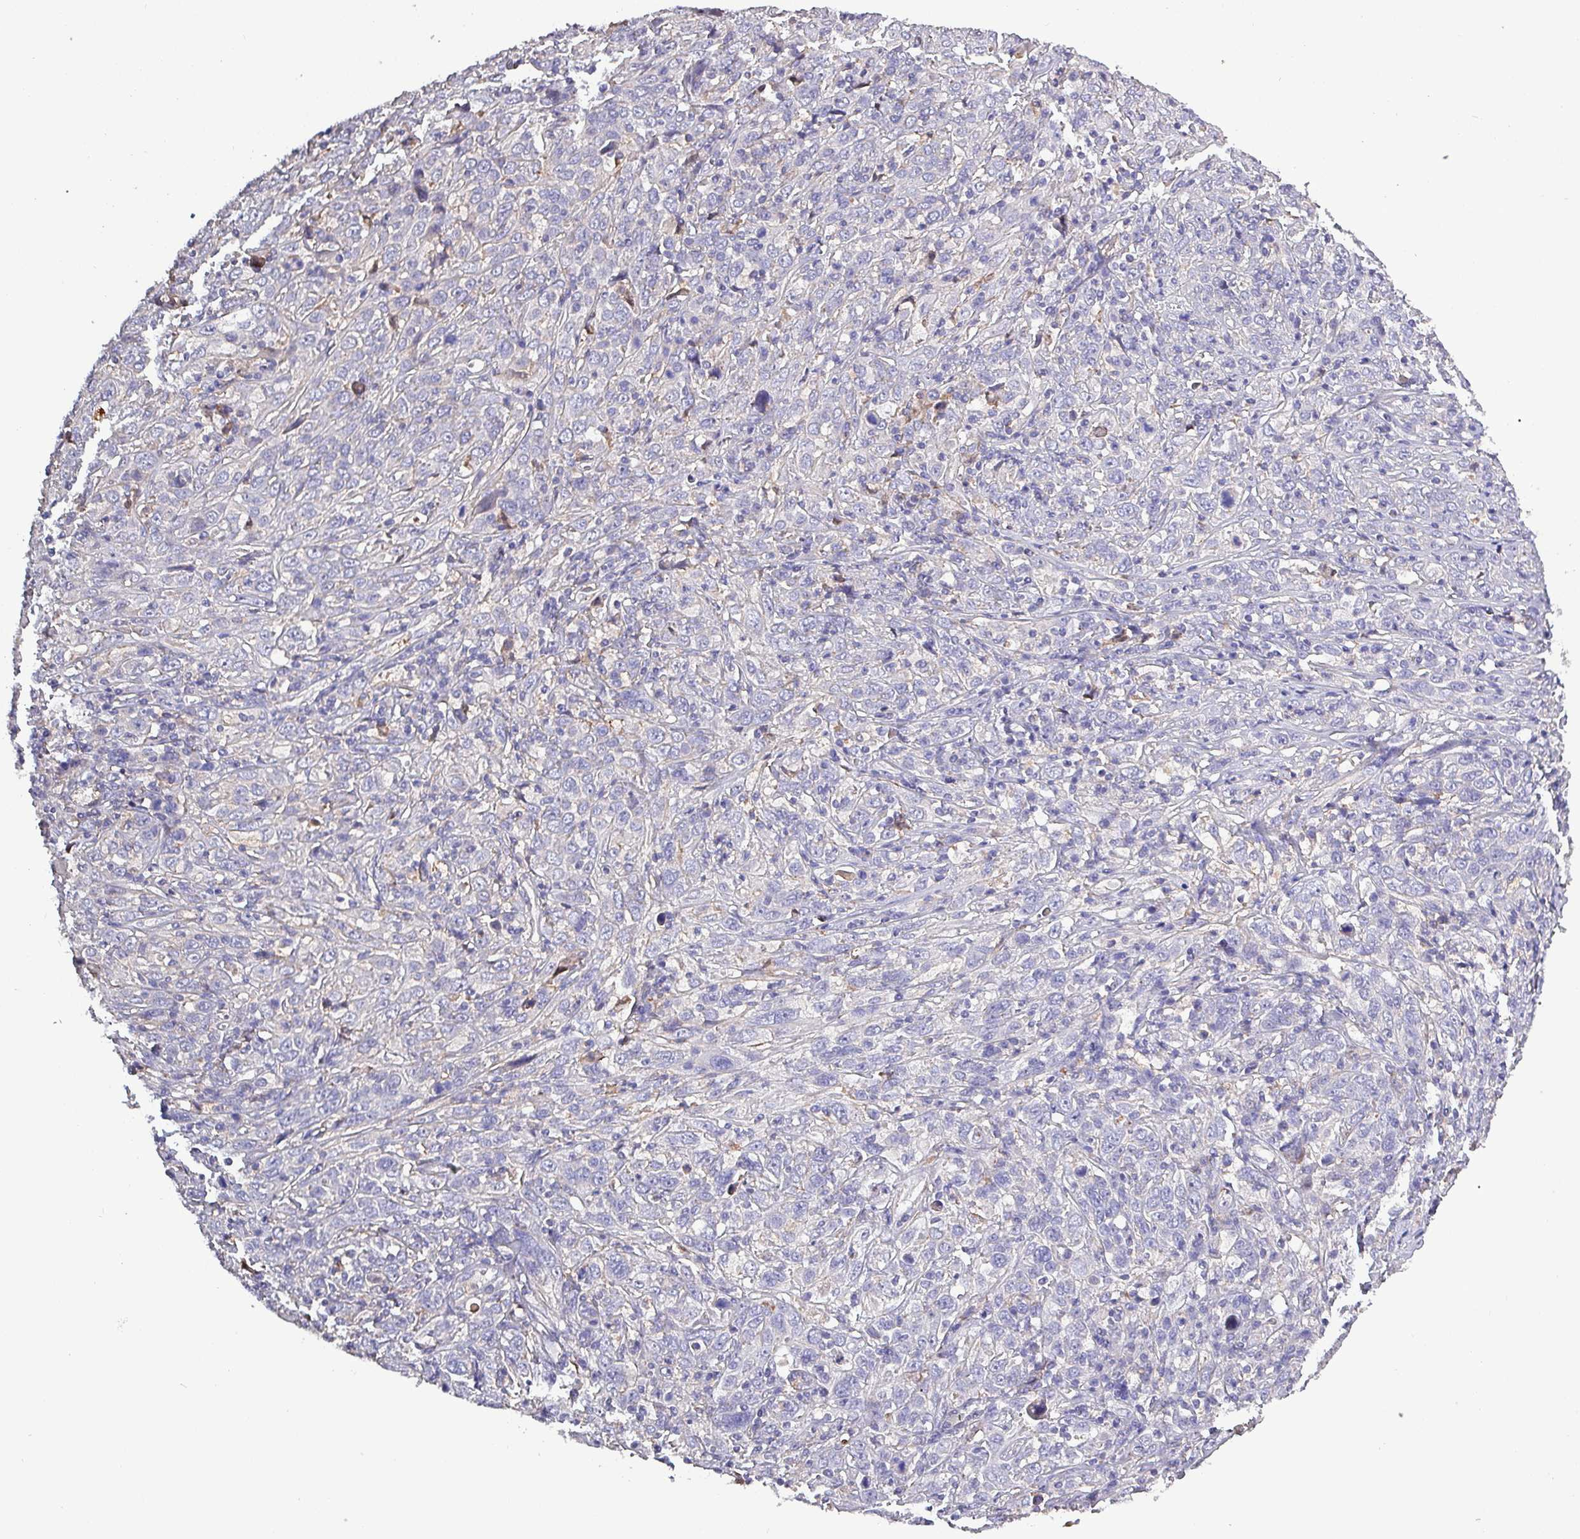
{"staining": {"intensity": "negative", "quantity": "none", "location": "none"}, "tissue": "cervical cancer", "cell_type": "Tumor cells", "image_type": "cancer", "snomed": [{"axis": "morphology", "description": "Squamous cell carcinoma, NOS"}, {"axis": "topography", "description": "Cervix"}], "caption": "High power microscopy micrograph of an IHC image of cervical squamous cell carcinoma, revealing no significant expression in tumor cells.", "gene": "HTRA4", "patient": {"sex": "female", "age": 46}}